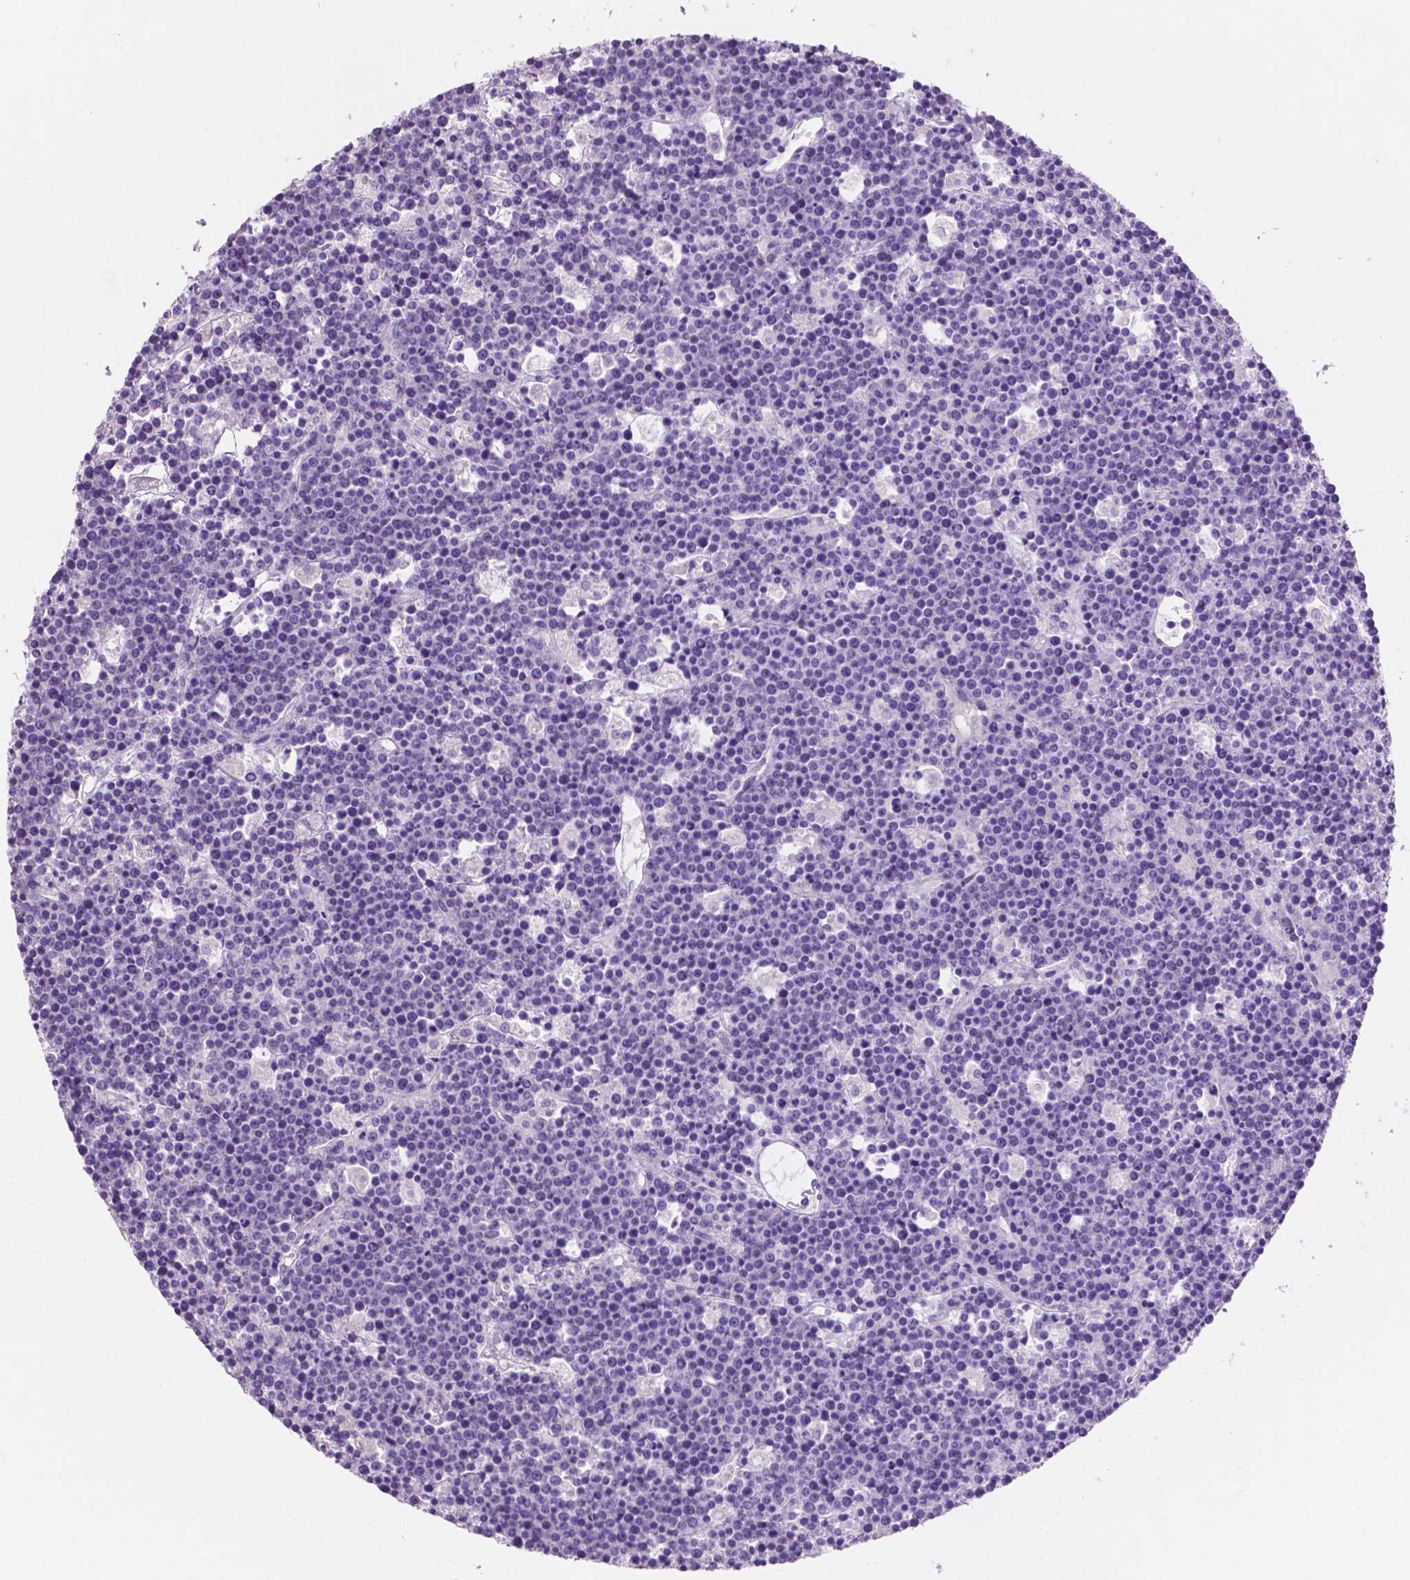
{"staining": {"intensity": "negative", "quantity": "none", "location": "none"}, "tissue": "lymphoma", "cell_type": "Tumor cells", "image_type": "cancer", "snomed": [{"axis": "morphology", "description": "Malignant lymphoma, non-Hodgkin's type, High grade"}, {"axis": "topography", "description": "Ovary"}], "caption": "Image shows no significant protein expression in tumor cells of lymphoma.", "gene": "CLDN17", "patient": {"sex": "female", "age": 56}}